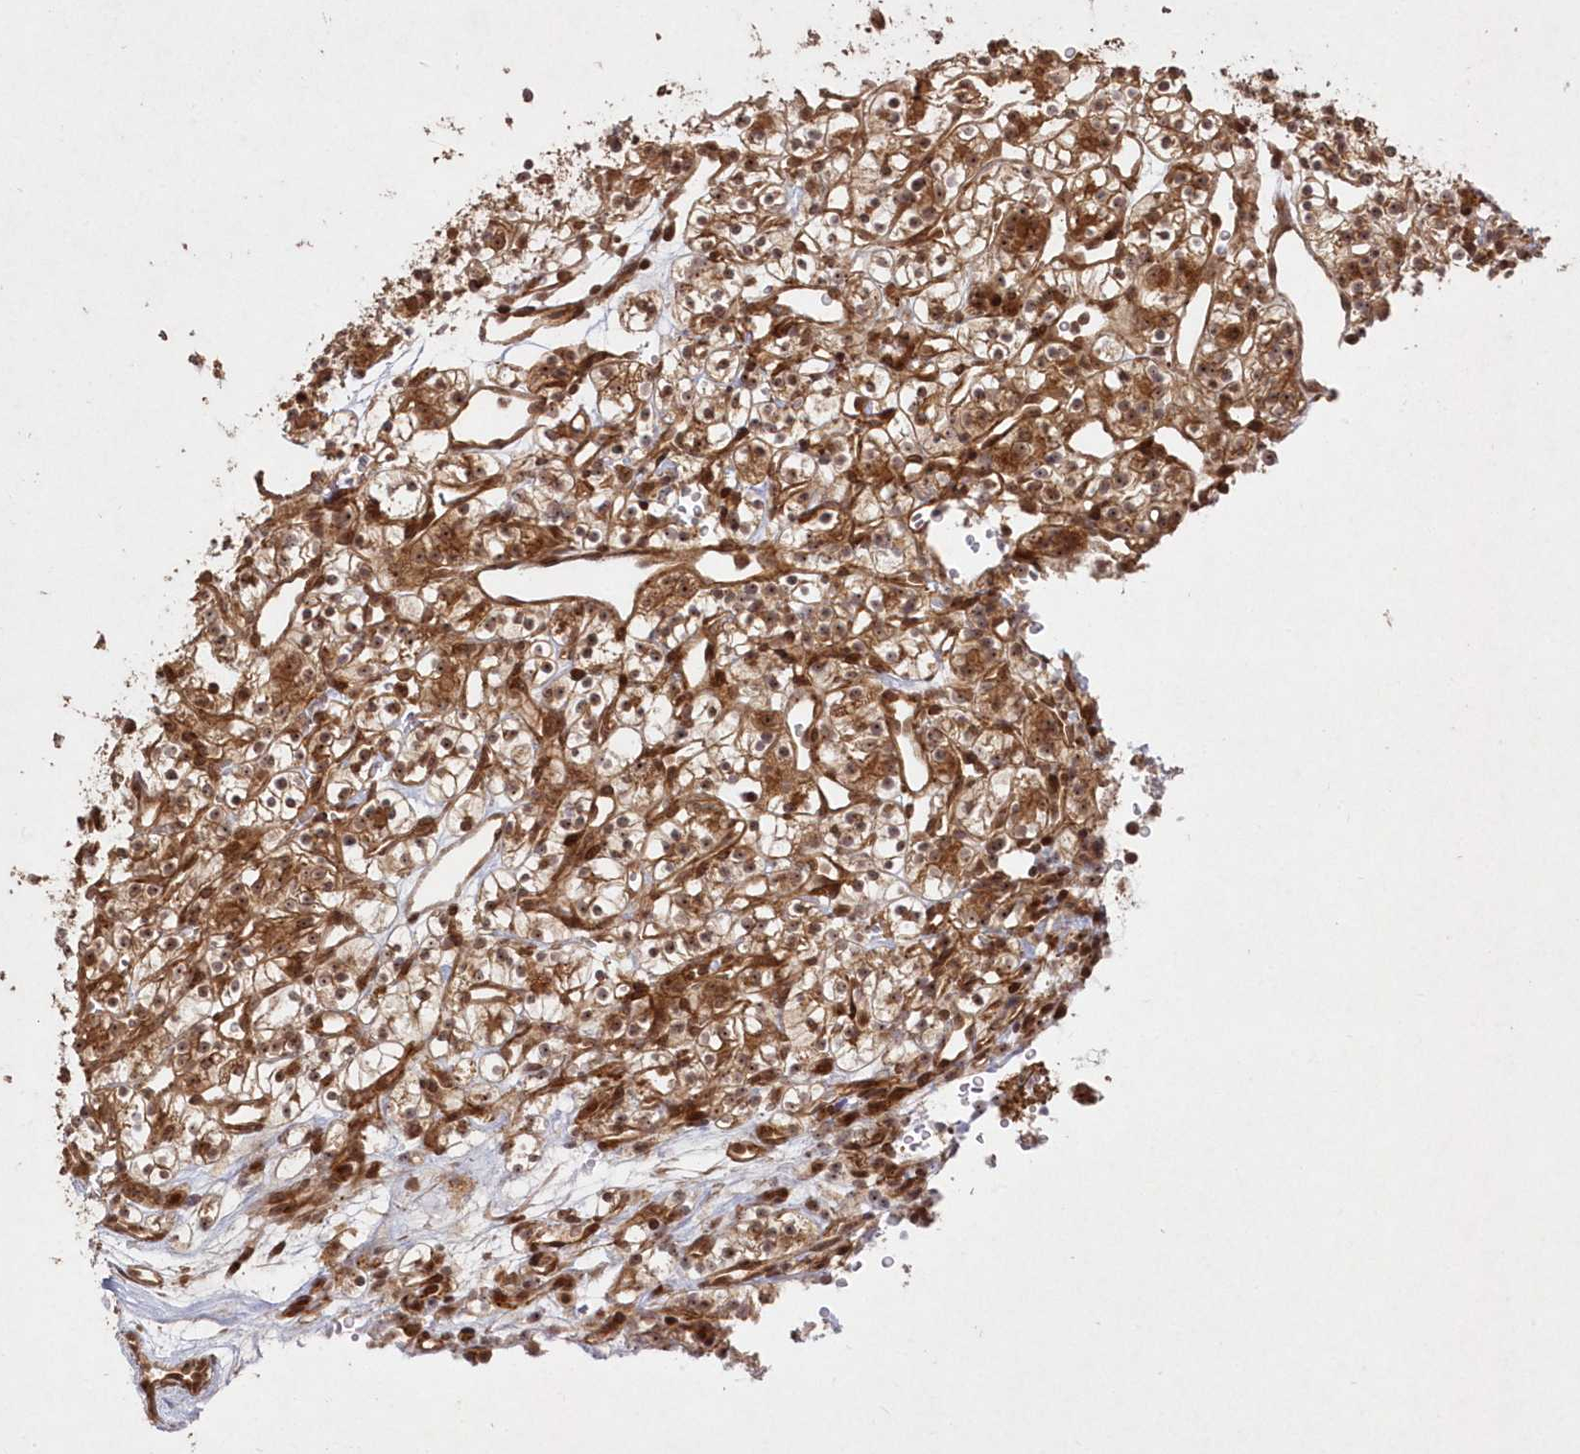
{"staining": {"intensity": "weak", "quantity": ">75%", "location": "cytoplasmic/membranous,nuclear"}, "tissue": "renal cancer", "cell_type": "Tumor cells", "image_type": "cancer", "snomed": [{"axis": "morphology", "description": "Adenocarcinoma, NOS"}, {"axis": "topography", "description": "Kidney"}], "caption": "Immunohistochemistry (DAB (3,3'-diaminobenzidine)) staining of human renal cancer (adenocarcinoma) displays weak cytoplasmic/membranous and nuclear protein staining in approximately >75% of tumor cells.", "gene": "SERINC1", "patient": {"sex": "female", "age": 57}}